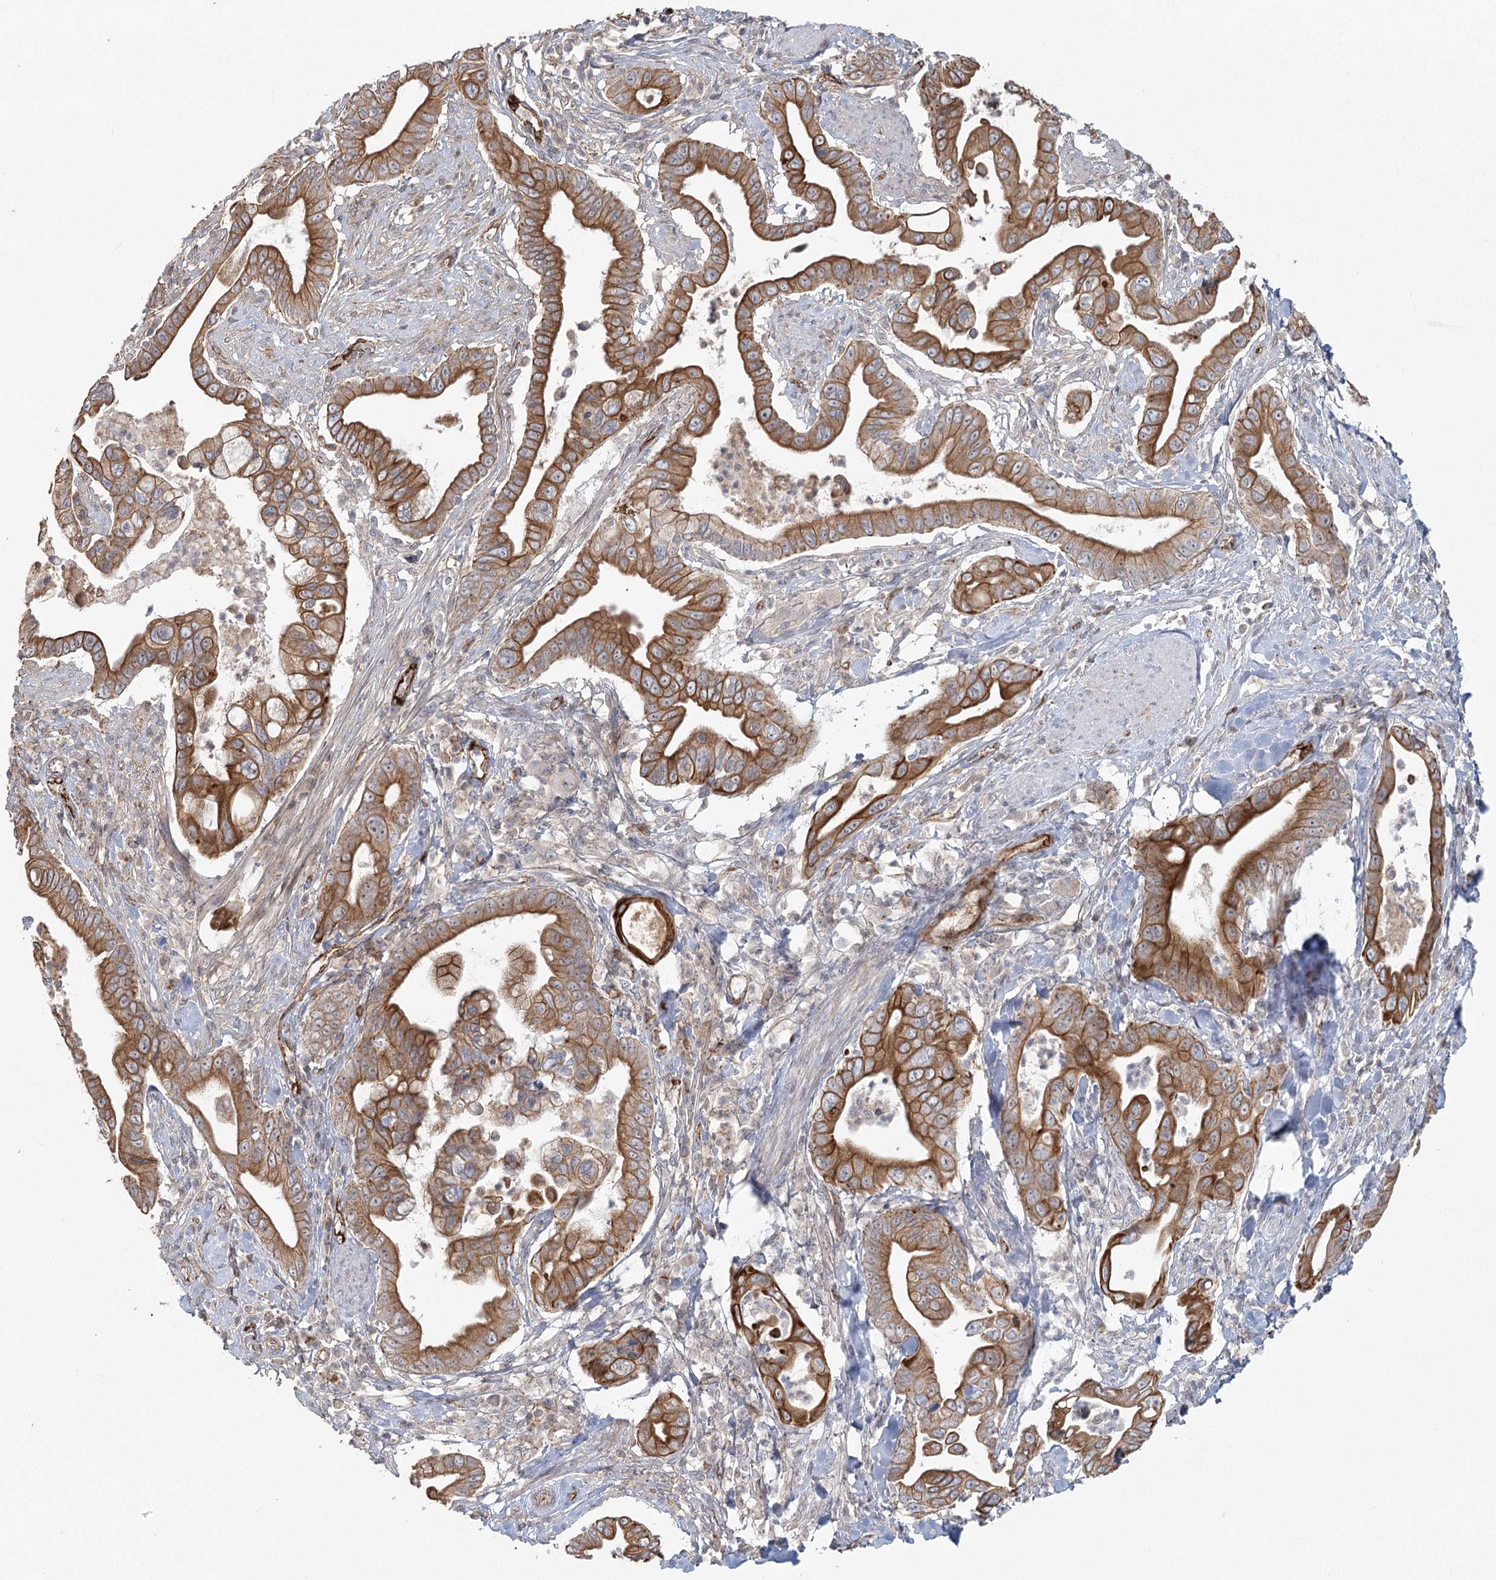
{"staining": {"intensity": "moderate", "quantity": ">75%", "location": "cytoplasmic/membranous"}, "tissue": "pancreatic cancer", "cell_type": "Tumor cells", "image_type": "cancer", "snomed": [{"axis": "morphology", "description": "Adenocarcinoma, NOS"}, {"axis": "topography", "description": "Pancreas"}], "caption": "There is medium levels of moderate cytoplasmic/membranous expression in tumor cells of pancreatic cancer, as demonstrated by immunohistochemical staining (brown color).", "gene": "KBTBD4", "patient": {"sex": "male", "age": 78}}